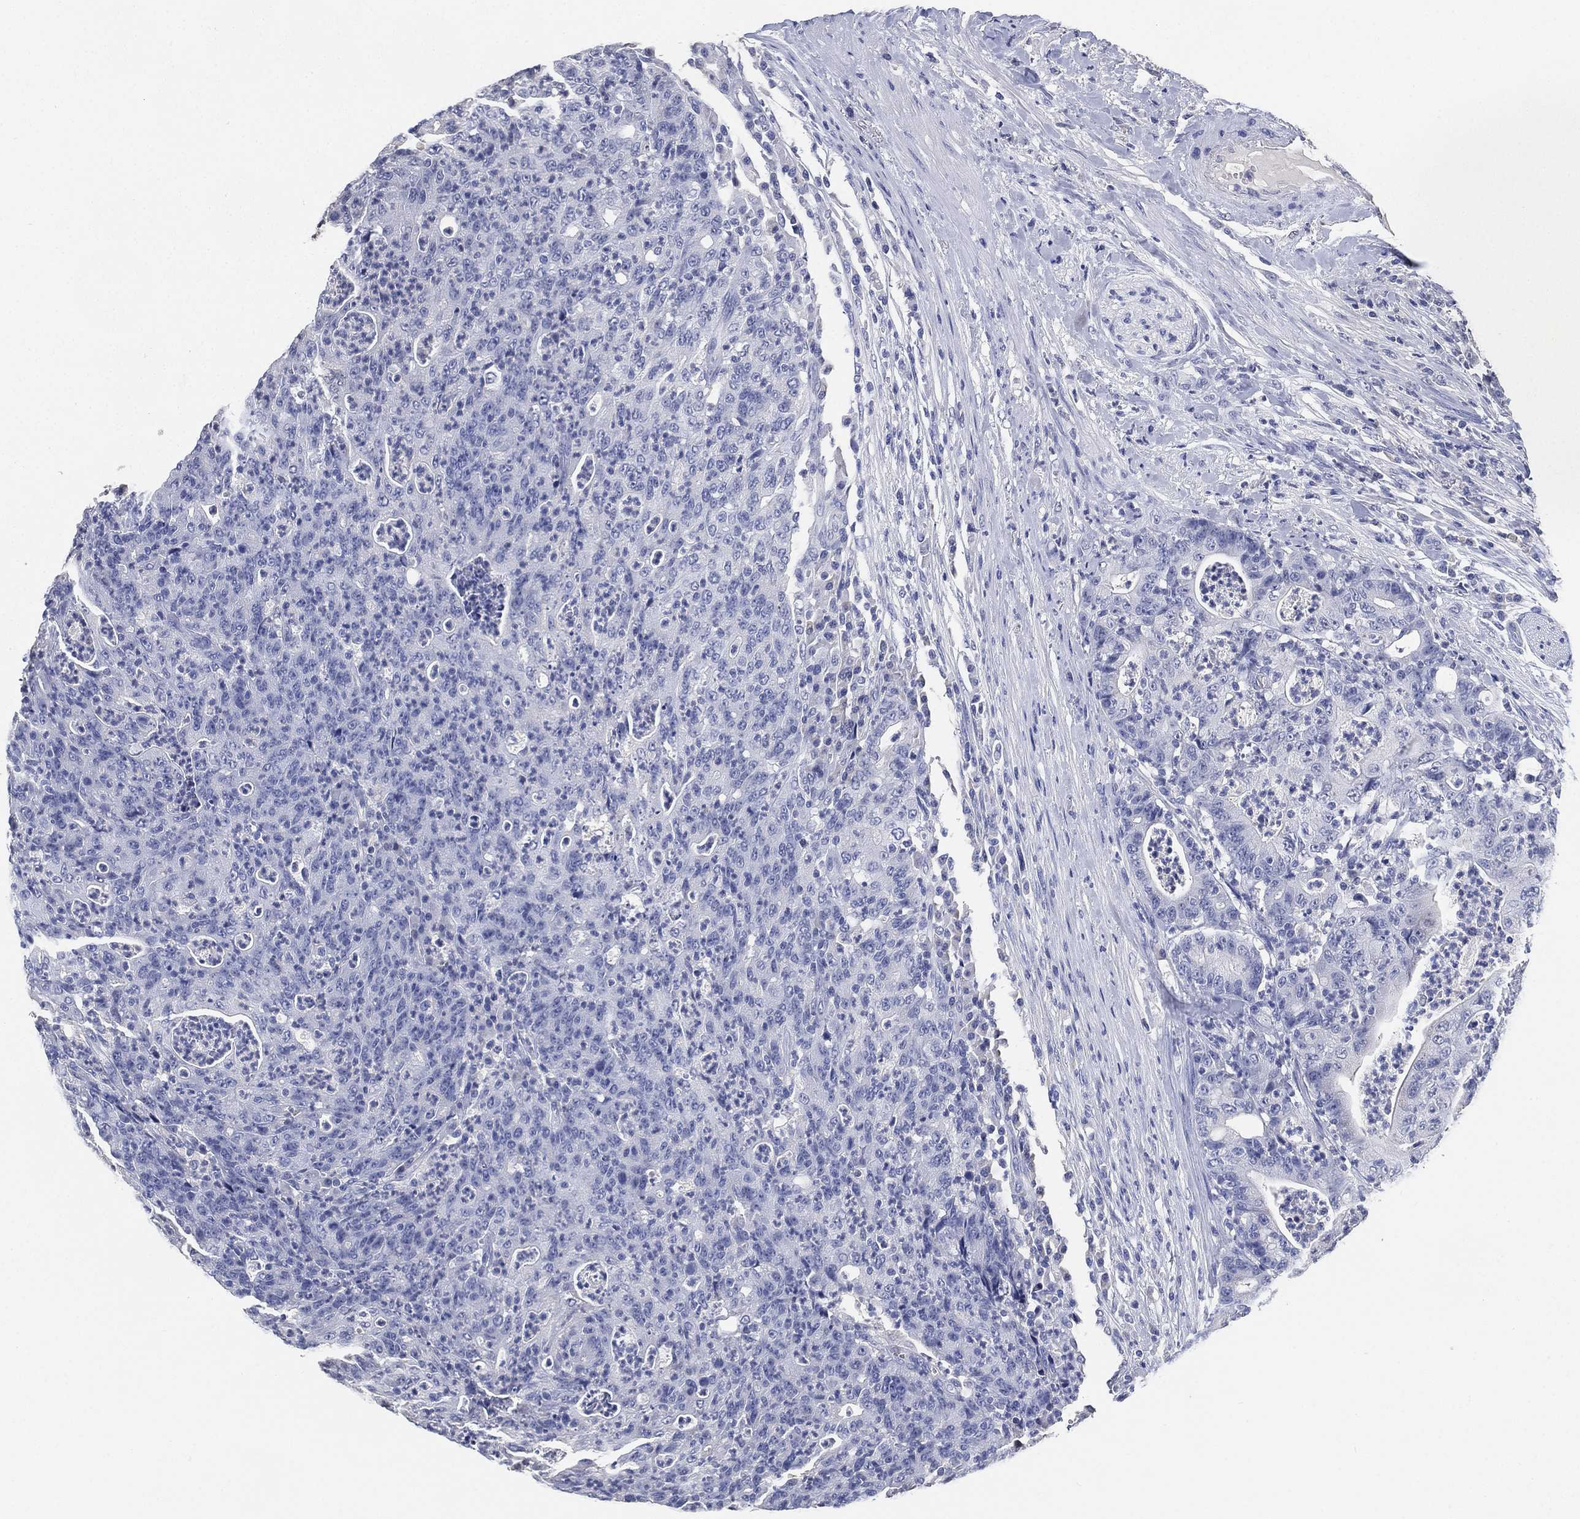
{"staining": {"intensity": "negative", "quantity": "none", "location": "none"}, "tissue": "colorectal cancer", "cell_type": "Tumor cells", "image_type": "cancer", "snomed": [{"axis": "morphology", "description": "Adenocarcinoma, NOS"}, {"axis": "topography", "description": "Colon"}], "caption": "Immunohistochemistry (IHC) image of colorectal cancer stained for a protein (brown), which shows no positivity in tumor cells.", "gene": "IYD", "patient": {"sex": "male", "age": 70}}